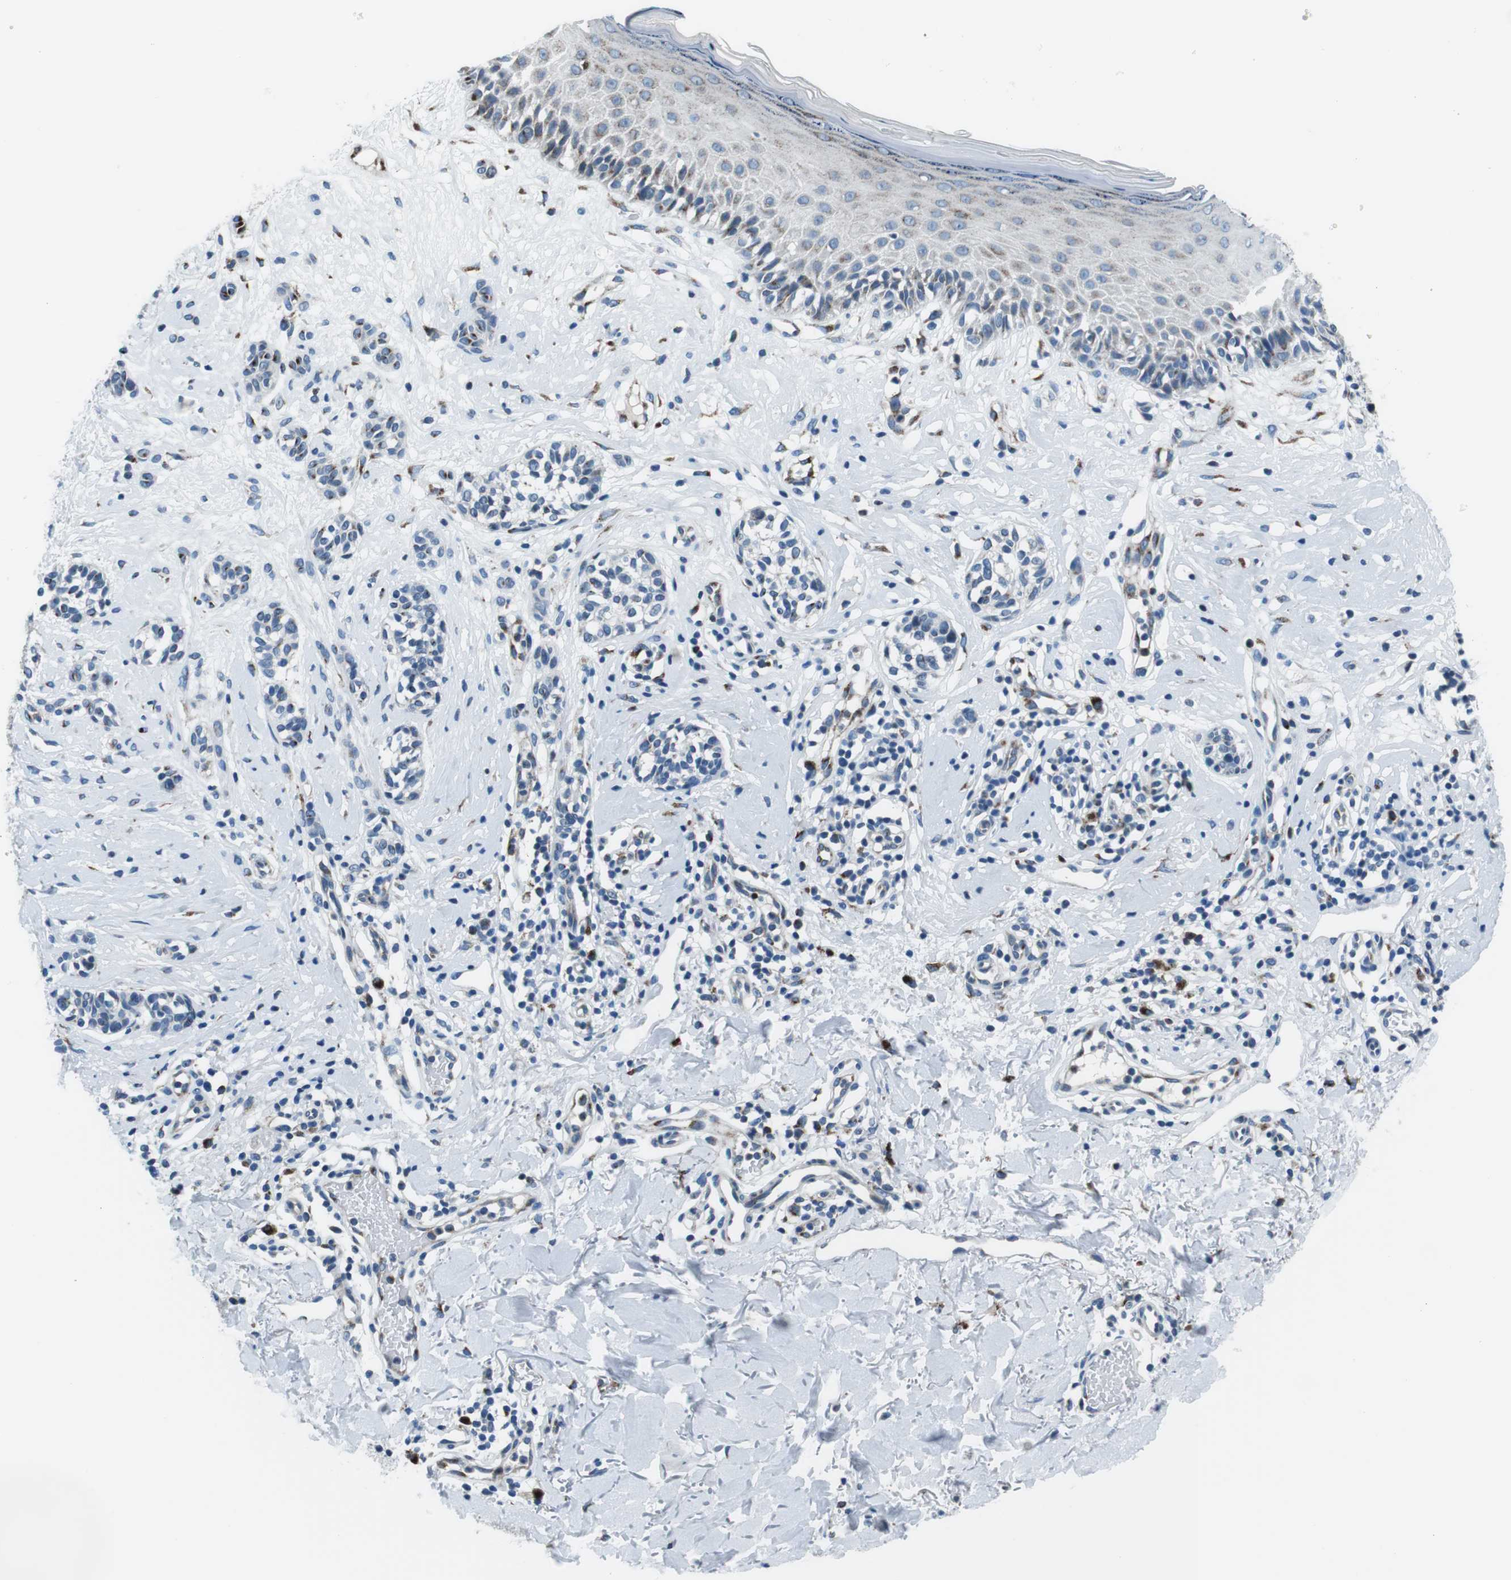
{"staining": {"intensity": "negative", "quantity": "none", "location": "none"}, "tissue": "melanoma", "cell_type": "Tumor cells", "image_type": "cancer", "snomed": [{"axis": "morphology", "description": "Malignant melanoma, NOS"}, {"axis": "topography", "description": "Skin"}], "caption": "Tumor cells show no significant expression in malignant melanoma.", "gene": "NUCB2", "patient": {"sex": "male", "age": 64}}